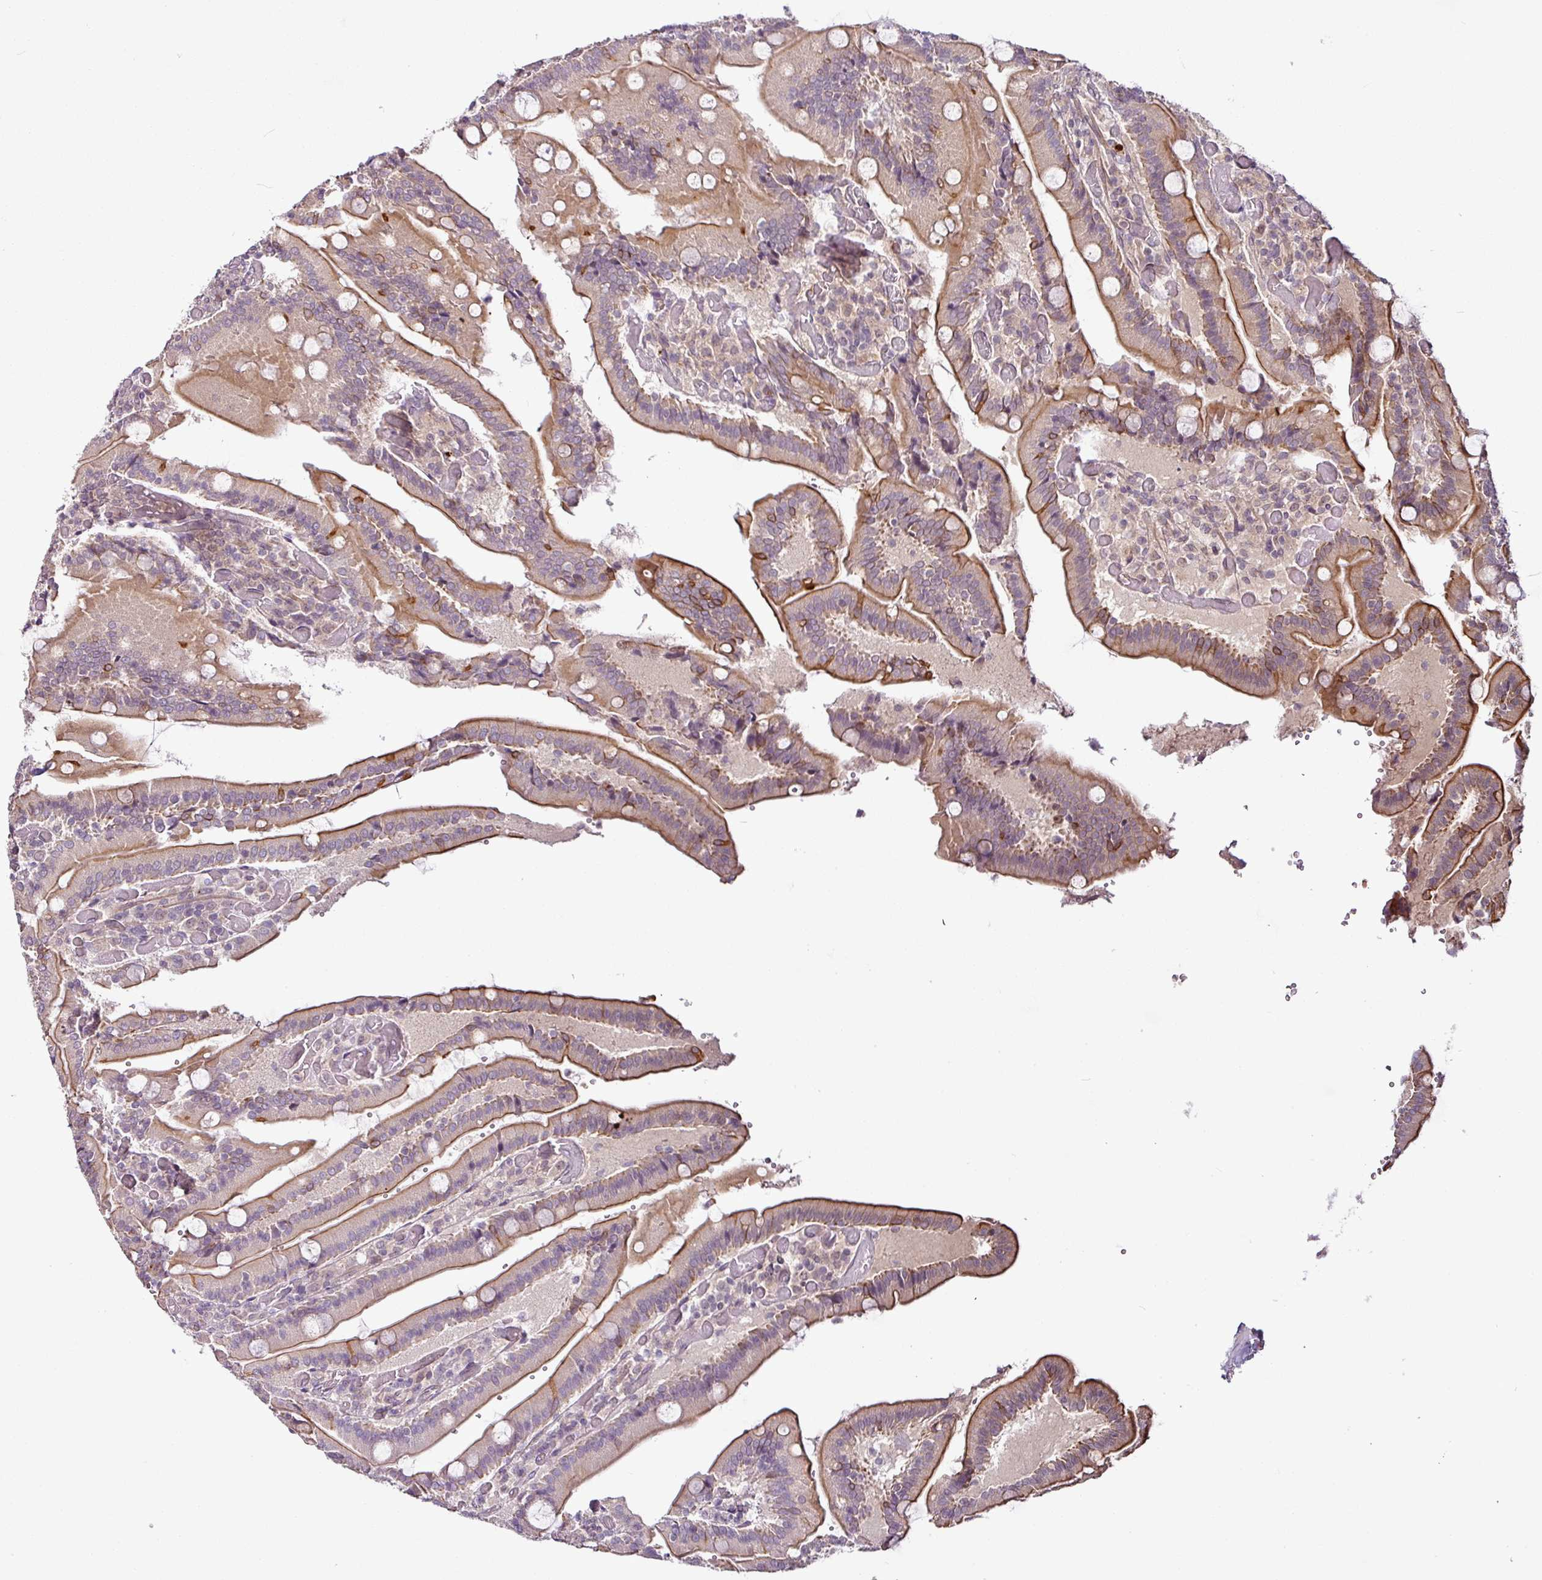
{"staining": {"intensity": "strong", "quantity": ">75%", "location": "cytoplasmic/membranous"}, "tissue": "duodenum", "cell_type": "Glandular cells", "image_type": "normal", "snomed": [{"axis": "morphology", "description": "Normal tissue, NOS"}, {"axis": "topography", "description": "Duodenum"}], "caption": "Immunohistochemistry photomicrograph of benign duodenum: human duodenum stained using IHC reveals high levels of strong protein expression localized specifically in the cytoplasmic/membranous of glandular cells, appearing as a cytoplasmic/membranous brown color.", "gene": "DCAF13", "patient": {"sex": "female", "age": 62}}